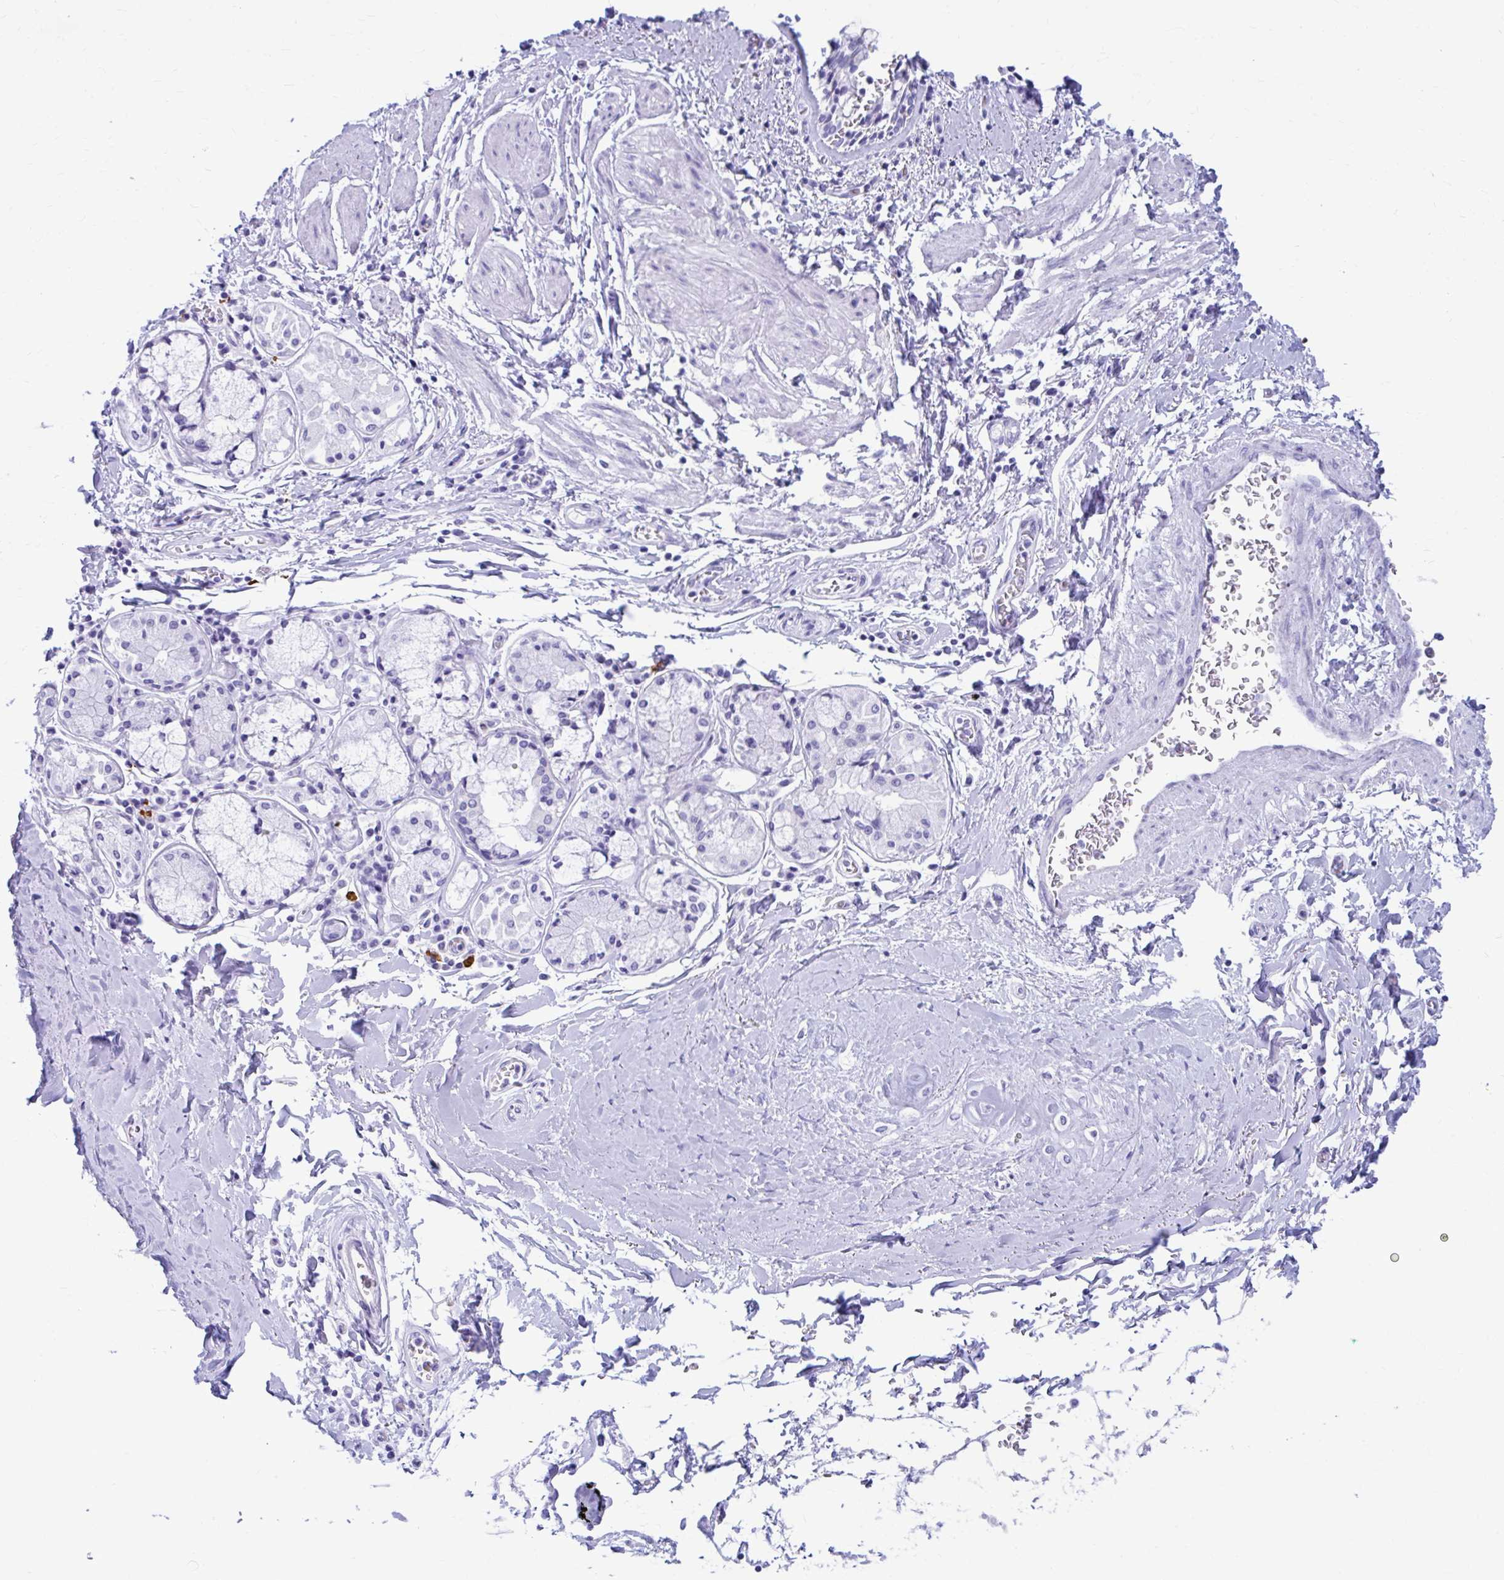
{"staining": {"intensity": "negative", "quantity": "none", "location": "none"}, "tissue": "soft tissue", "cell_type": "Chondrocytes", "image_type": "normal", "snomed": [{"axis": "morphology", "description": "Normal tissue, NOS"}, {"axis": "morphology", "description": "Degeneration, NOS"}, {"axis": "topography", "description": "Cartilage tissue"}, {"axis": "topography", "description": "Lung"}], "caption": "Chondrocytes show no significant protein positivity in unremarkable soft tissue.", "gene": "NSG2", "patient": {"sex": "female", "age": 61}}